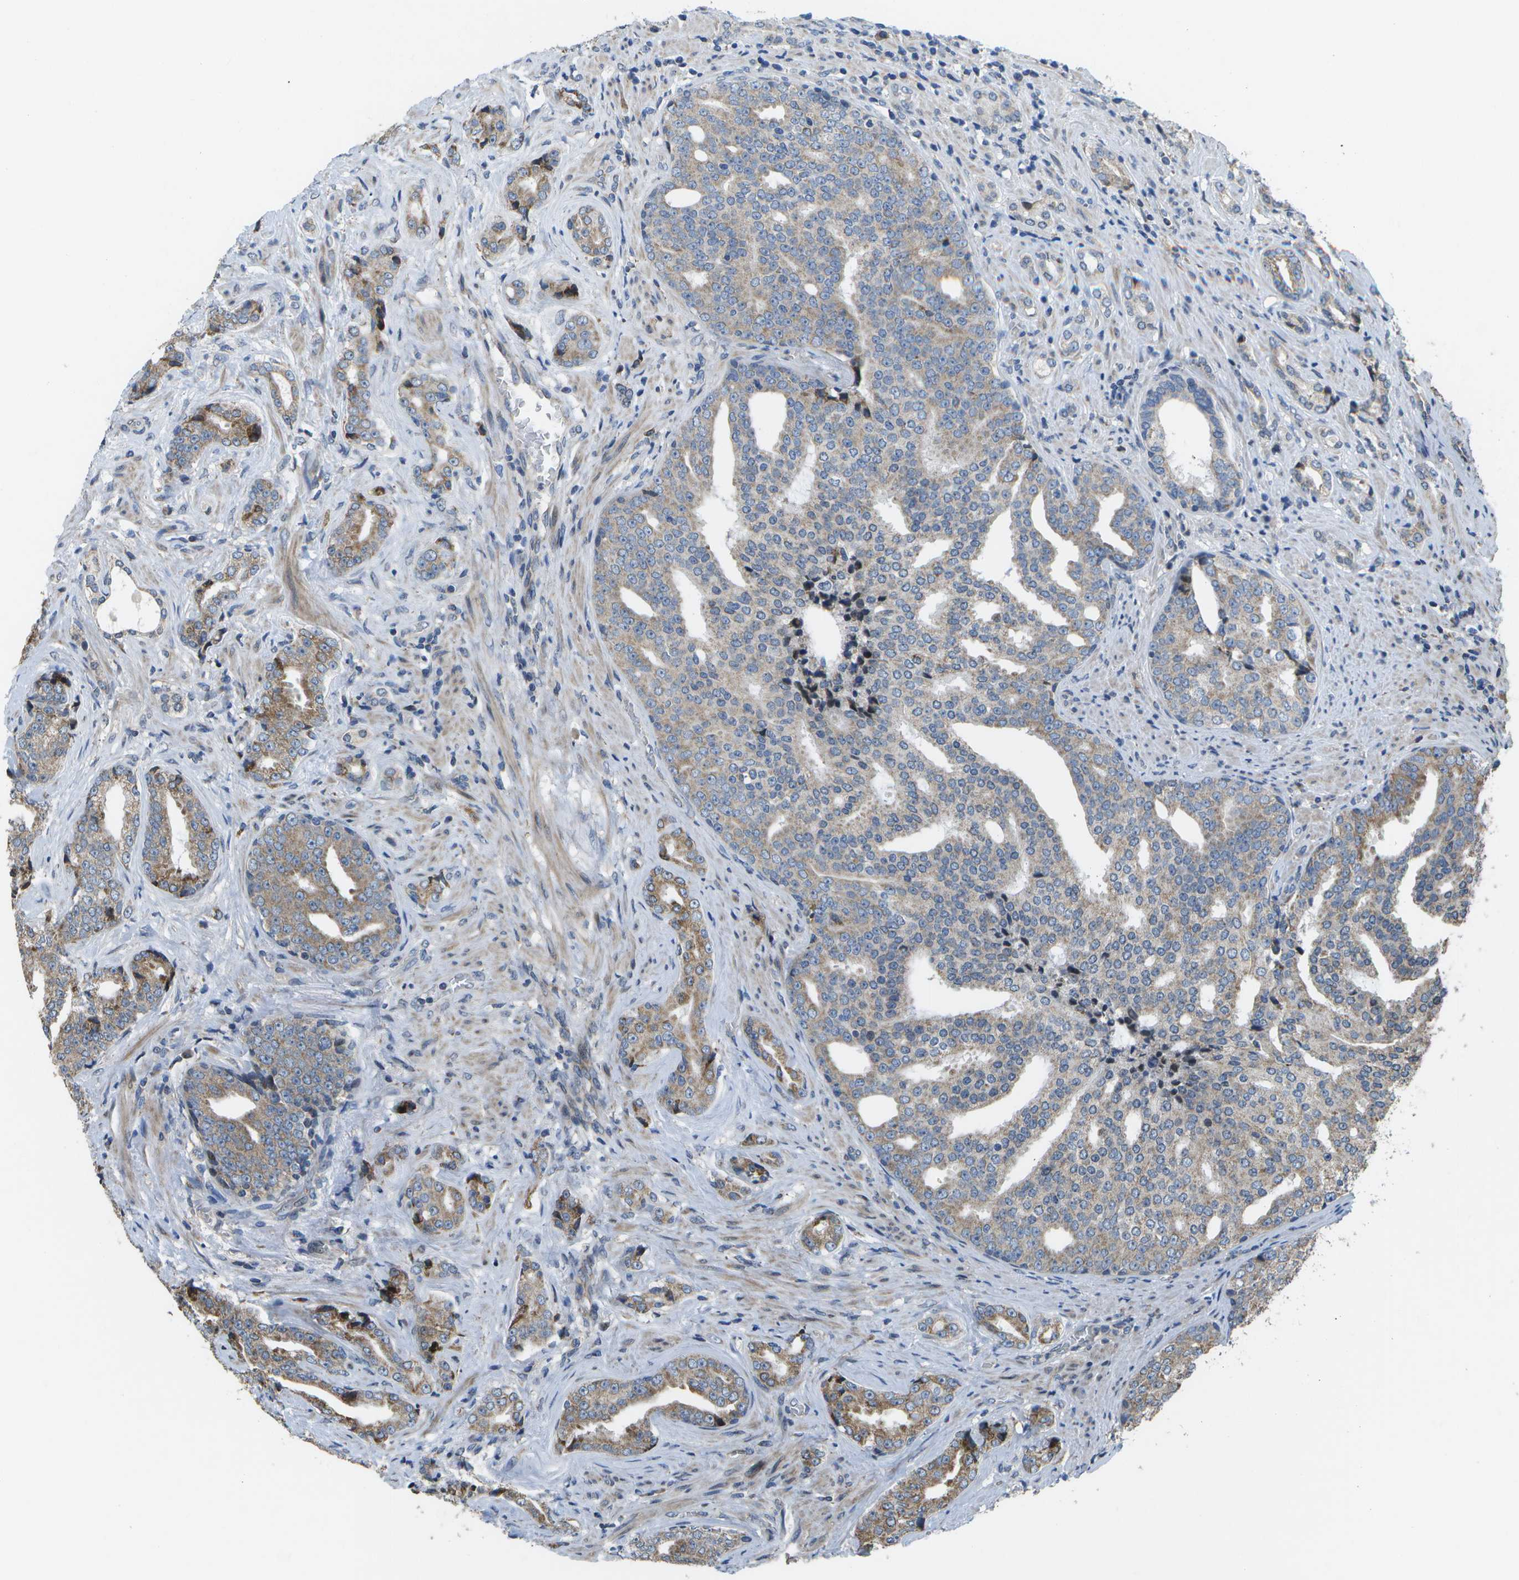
{"staining": {"intensity": "moderate", "quantity": ">75%", "location": "cytoplasmic/membranous"}, "tissue": "prostate cancer", "cell_type": "Tumor cells", "image_type": "cancer", "snomed": [{"axis": "morphology", "description": "Adenocarcinoma, High grade"}, {"axis": "topography", "description": "Prostate"}], "caption": "Immunohistochemistry (IHC) (DAB (3,3'-diaminobenzidine)) staining of human prostate cancer reveals moderate cytoplasmic/membranous protein positivity in about >75% of tumor cells. The staining is performed using DAB brown chromogen to label protein expression. The nuclei are counter-stained blue using hematoxylin.", "gene": "HADHA", "patient": {"sex": "male", "age": 71}}